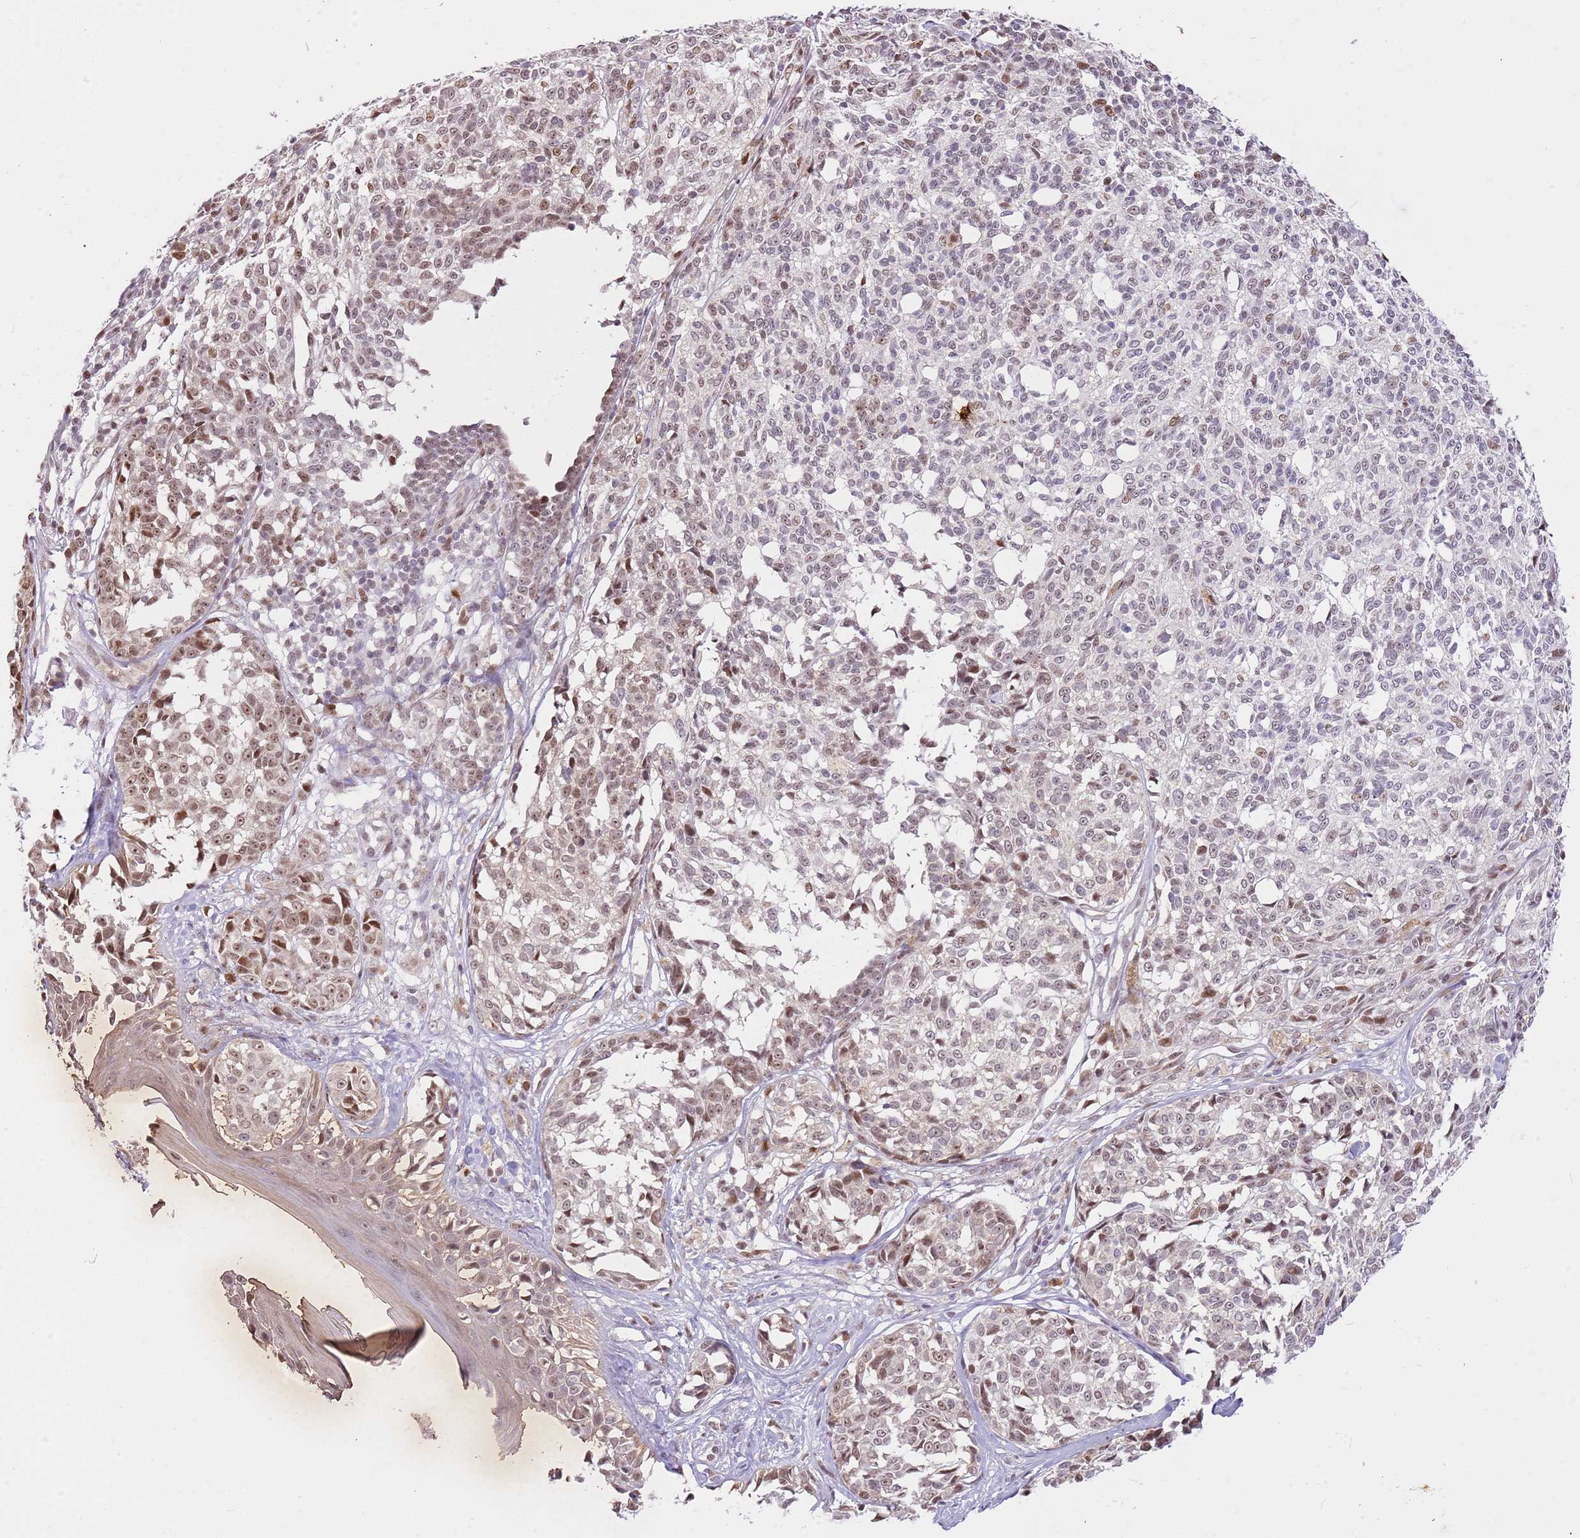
{"staining": {"intensity": "moderate", "quantity": "25%-75%", "location": "nuclear"}, "tissue": "melanoma", "cell_type": "Tumor cells", "image_type": "cancer", "snomed": [{"axis": "morphology", "description": "Malignant melanoma, NOS"}, {"axis": "topography", "description": "Skin of upper extremity"}], "caption": "This is a micrograph of immunohistochemistry staining of melanoma, which shows moderate expression in the nuclear of tumor cells.", "gene": "RFK", "patient": {"sex": "male", "age": 40}}